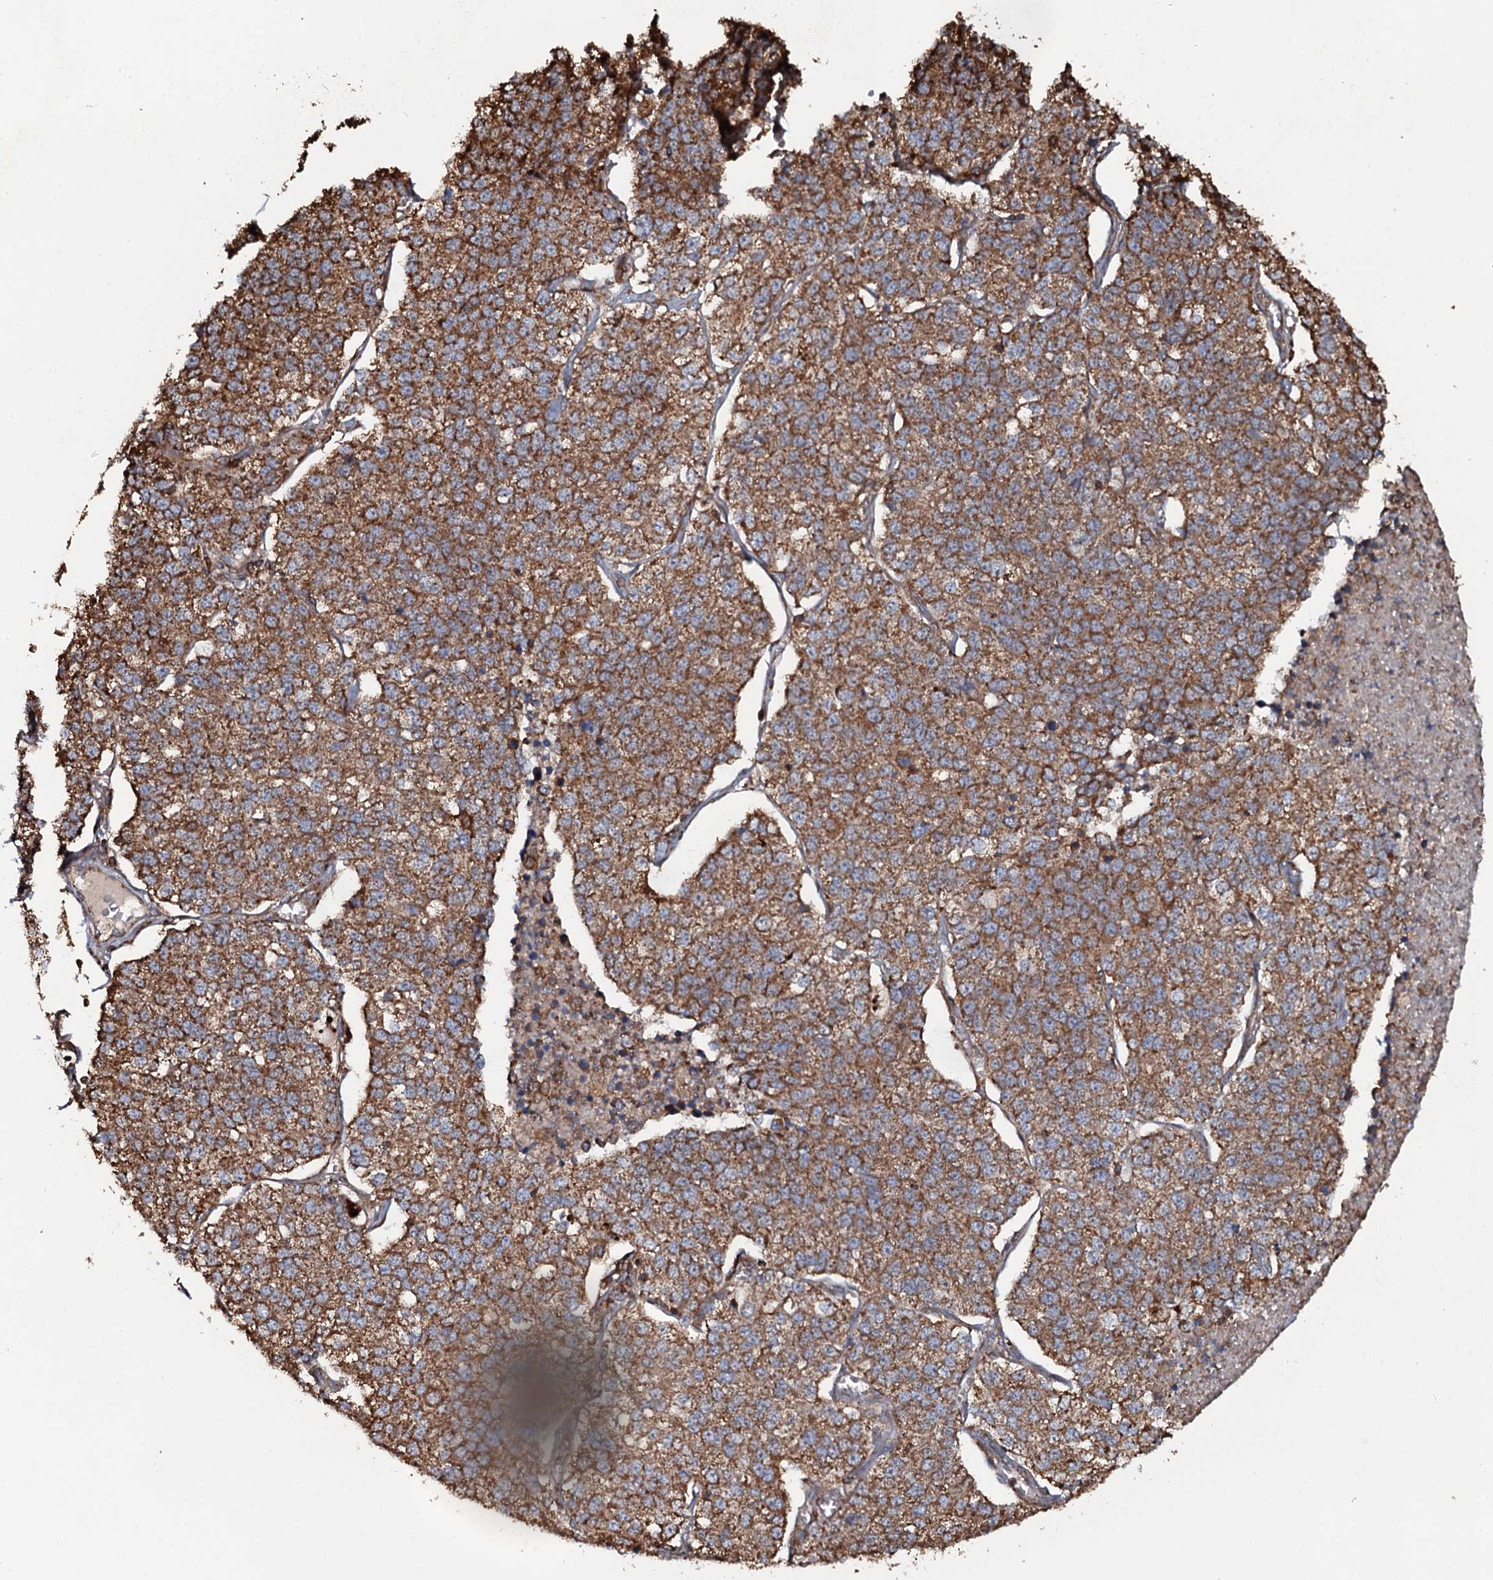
{"staining": {"intensity": "moderate", "quantity": ">75%", "location": "cytoplasmic/membranous"}, "tissue": "lung cancer", "cell_type": "Tumor cells", "image_type": "cancer", "snomed": [{"axis": "morphology", "description": "Adenocarcinoma, NOS"}, {"axis": "topography", "description": "Lung"}], "caption": "Protein staining of lung cancer tissue demonstrates moderate cytoplasmic/membranous positivity in about >75% of tumor cells.", "gene": "VWA8", "patient": {"sex": "male", "age": 49}}